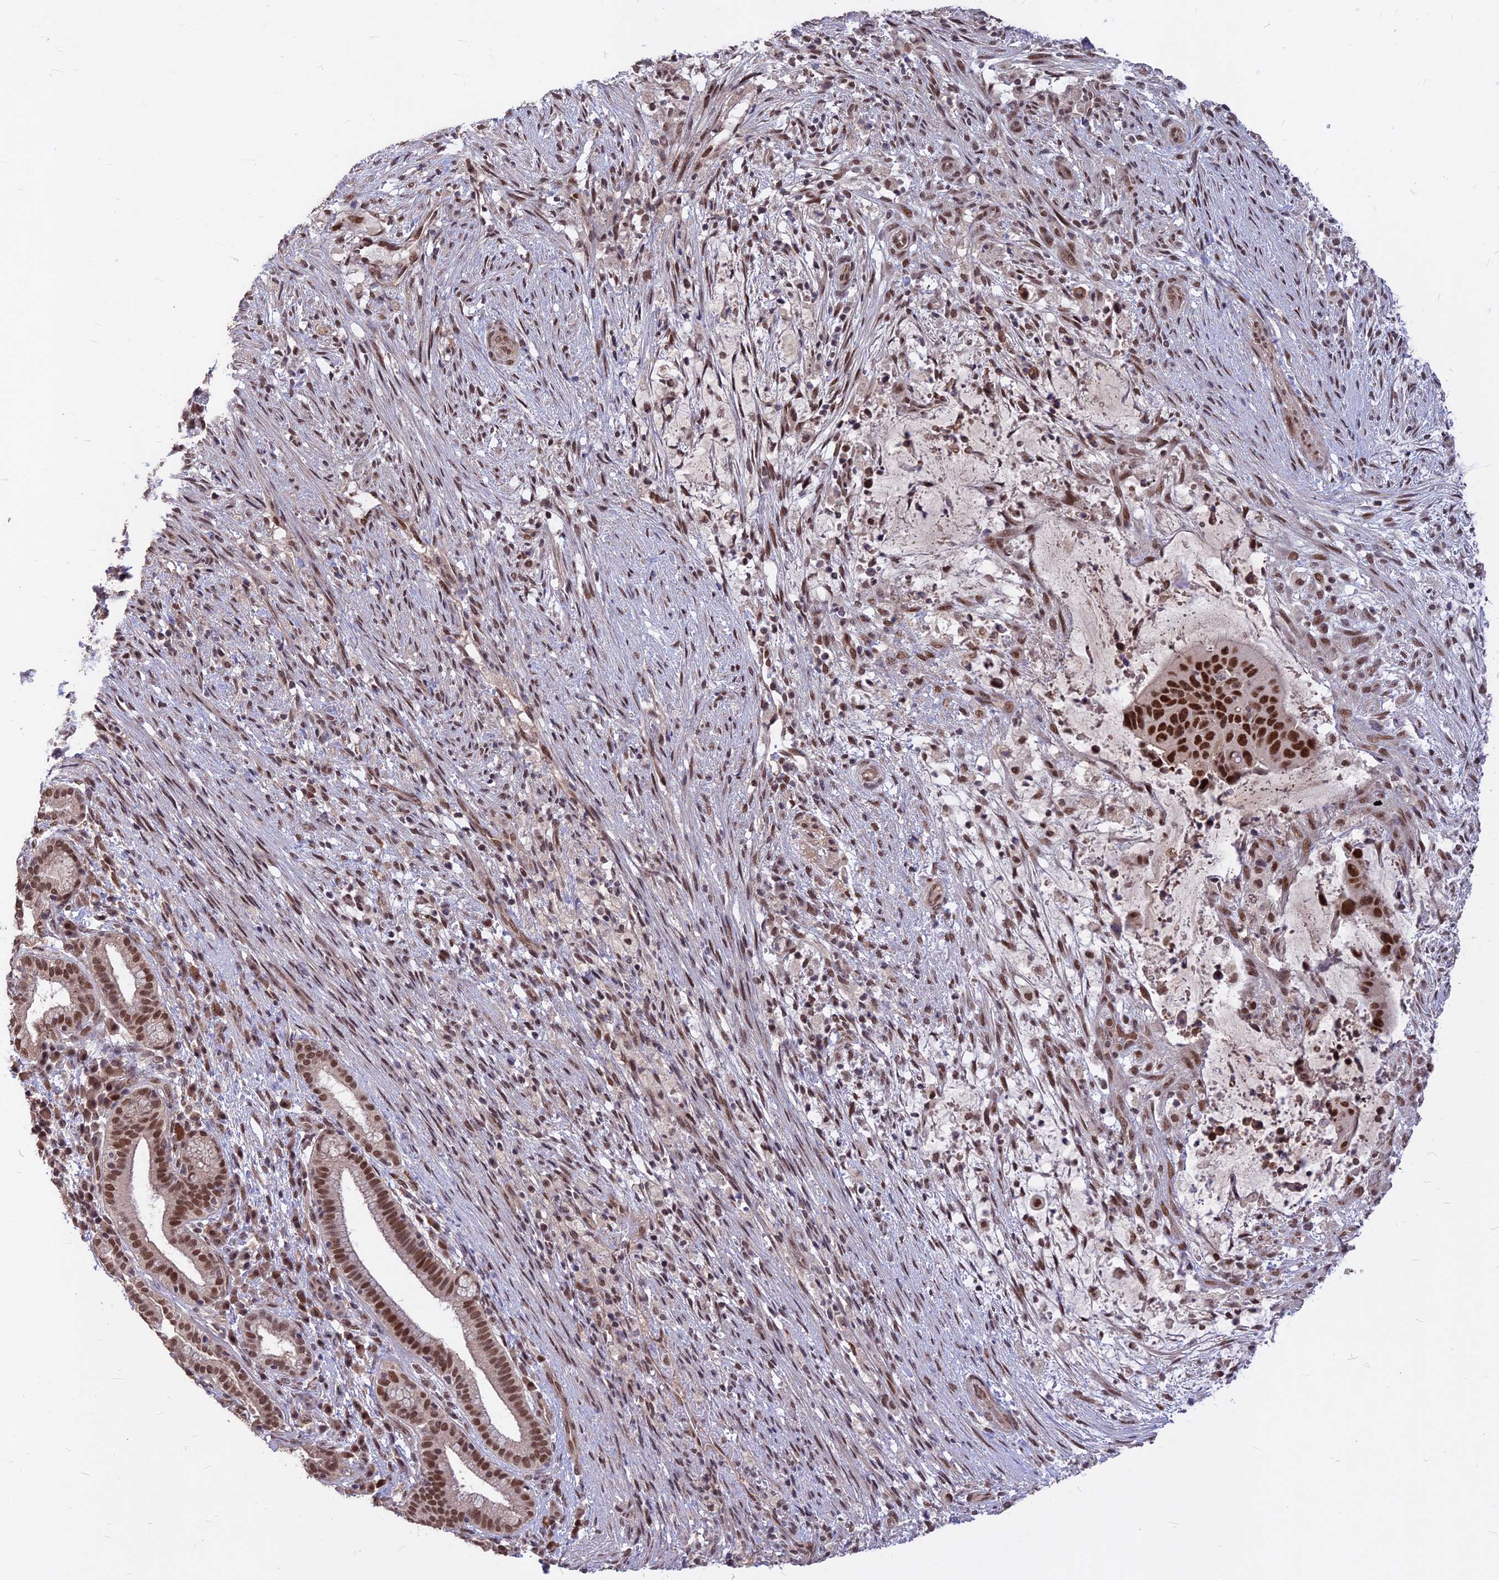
{"staining": {"intensity": "strong", "quantity": ">75%", "location": "nuclear"}, "tissue": "liver cancer", "cell_type": "Tumor cells", "image_type": "cancer", "snomed": [{"axis": "morphology", "description": "Normal tissue, NOS"}, {"axis": "morphology", "description": "Cholangiocarcinoma"}, {"axis": "topography", "description": "Liver"}, {"axis": "topography", "description": "Peripheral nerve tissue"}], "caption": "A photomicrograph of cholangiocarcinoma (liver) stained for a protein exhibits strong nuclear brown staining in tumor cells. (DAB IHC, brown staining for protein, blue staining for nuclei).", "gene": "DIS3", "patient": {"sex": "female", "age": 73}}